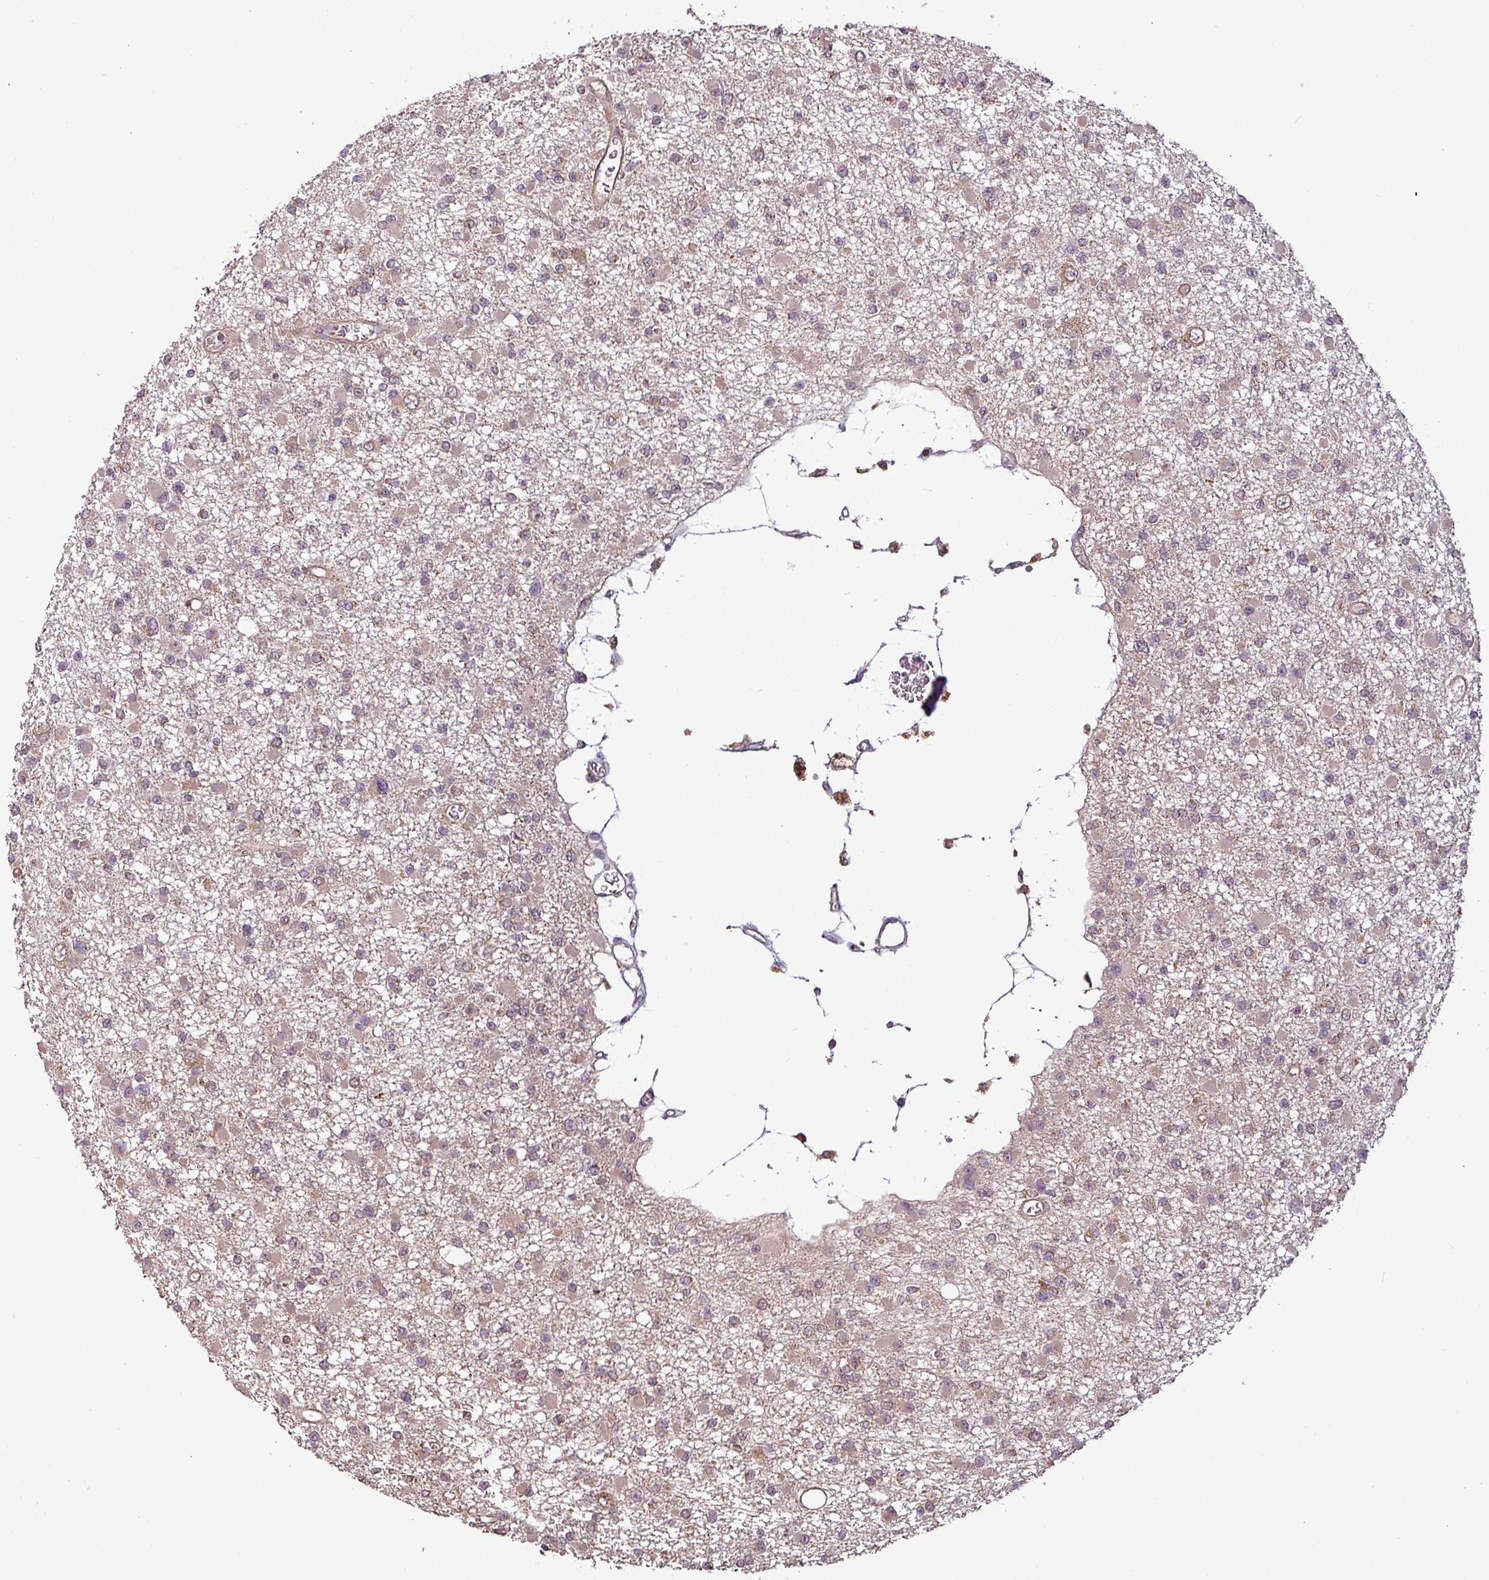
{"staining": {"intensity": "weak", "quantity": "<25%", "location": "cytoplasmic/membranous,nuclear"}, "tissue": "glioma", "cell_type": "Tumor cells", "image_type": "cancer", "snomed": [{"axis": "morphology", "description": "Glioma, malignant, Low grade"}, {"axis": "topography", "description": "Brain"}], "caption": "An immunohistochemistry (IHC) photomicrograph of glioma is shown. There is no staining in tumor cells of glioma.", "gene": "NT5C3A", "patient": {"sex": "female", "age": 22}}